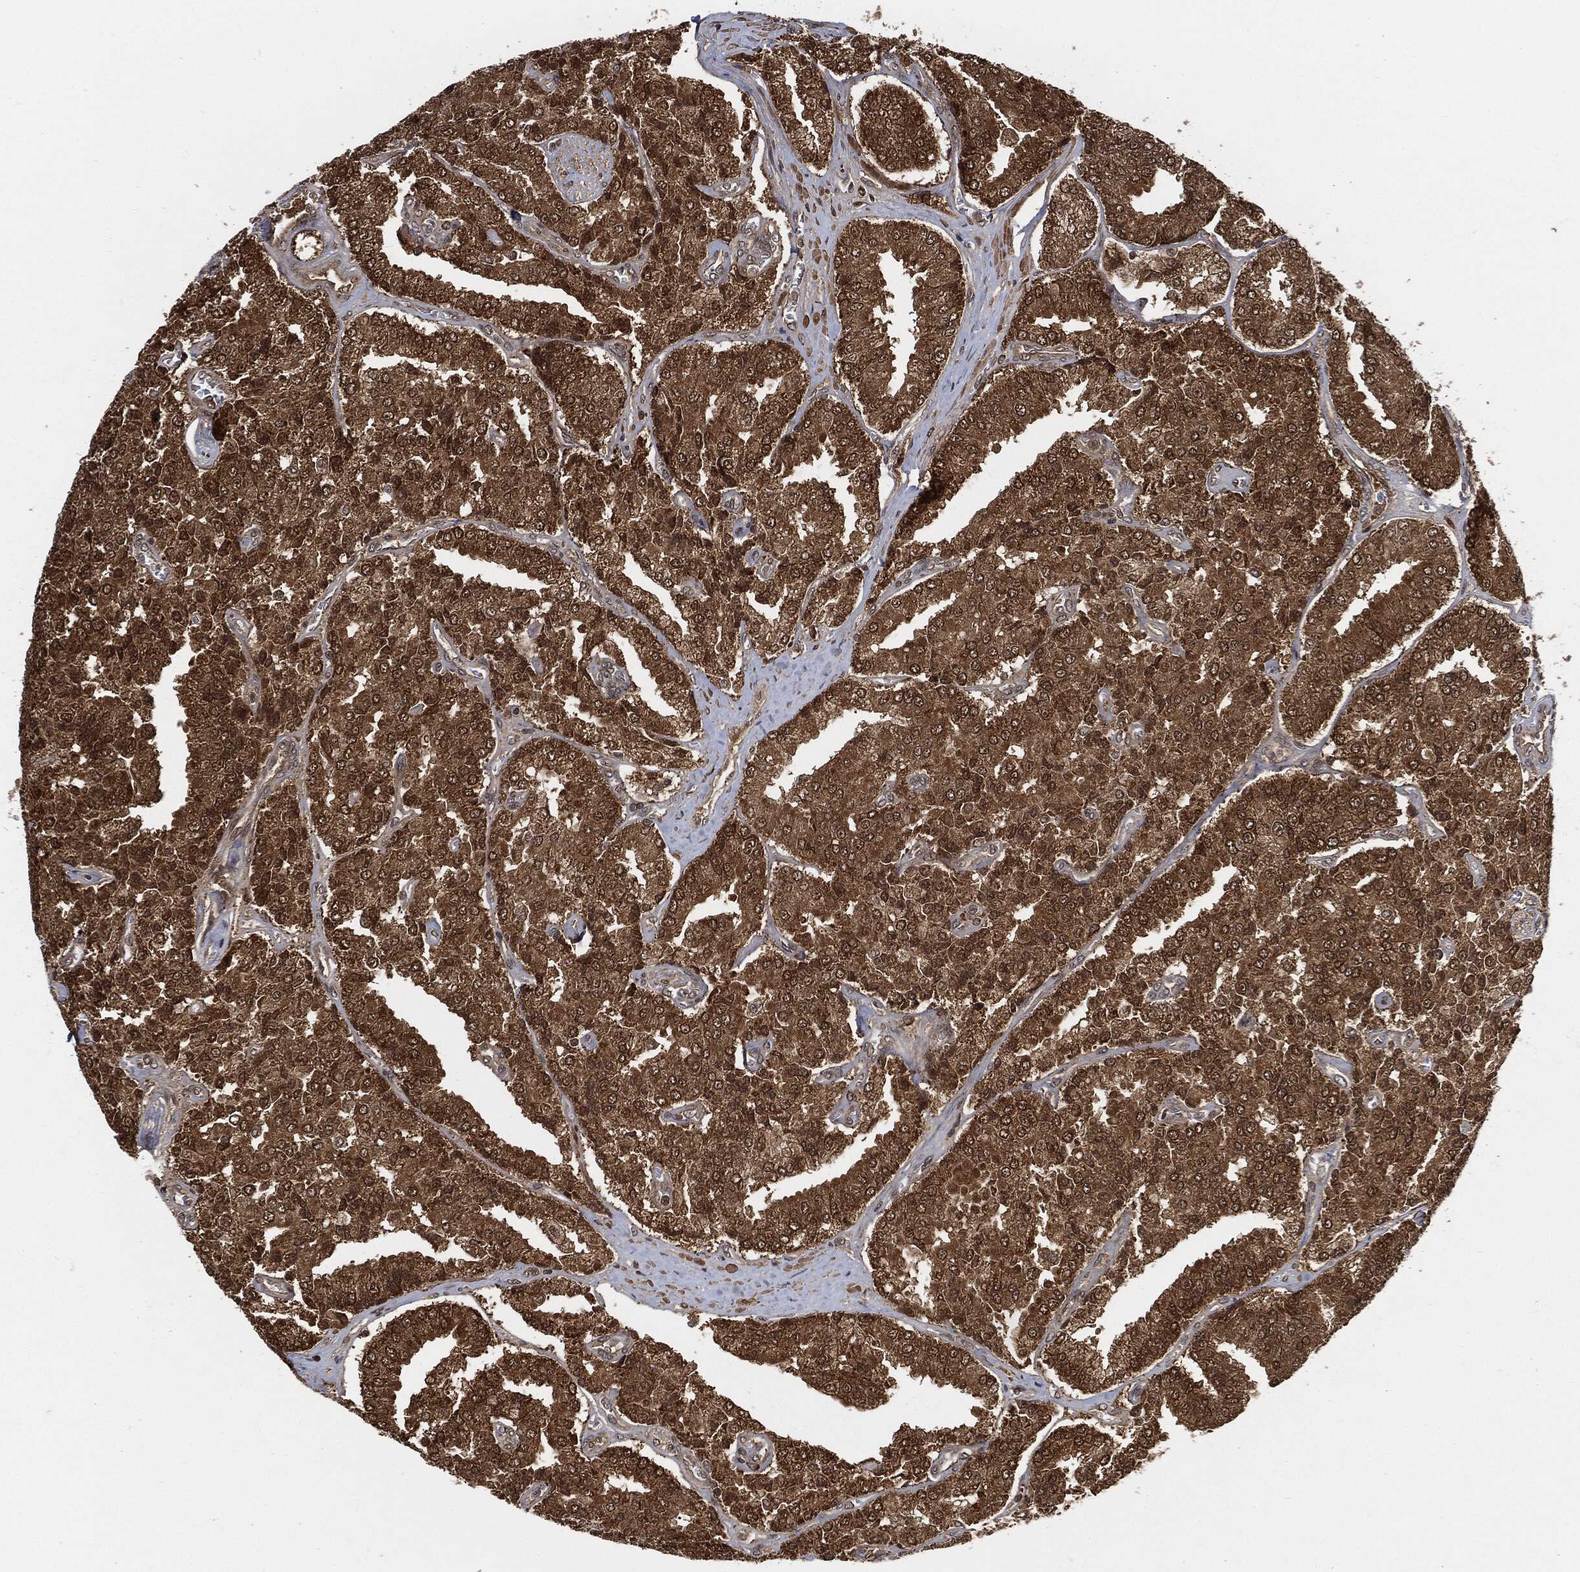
{"staining": {"intensity": "moderate", "quantity": ">75%", "location": "cytoplasmic/membranous,nuclear"}, "tissue": "prostate cancer", "cell_type": "Tumor cells", "image_type": "cancer", "snomed": [{"axis": "morphology", "description": "Adenocarcinoma, NOS"}, {"axis": "topography", "description": "Prostate and seminal vesicle, NOS"}, {"axis": "topography", "description": "Prostate"}], "caption": "Adenocarcinoma (prostate) stained with a brown dye exhibits moderate cytoplasmic/membranous and nuclear positive expression in about >75% of tumor cells.", "gene": "CUTA", "patient": {"sex": "male", "age": 67}}